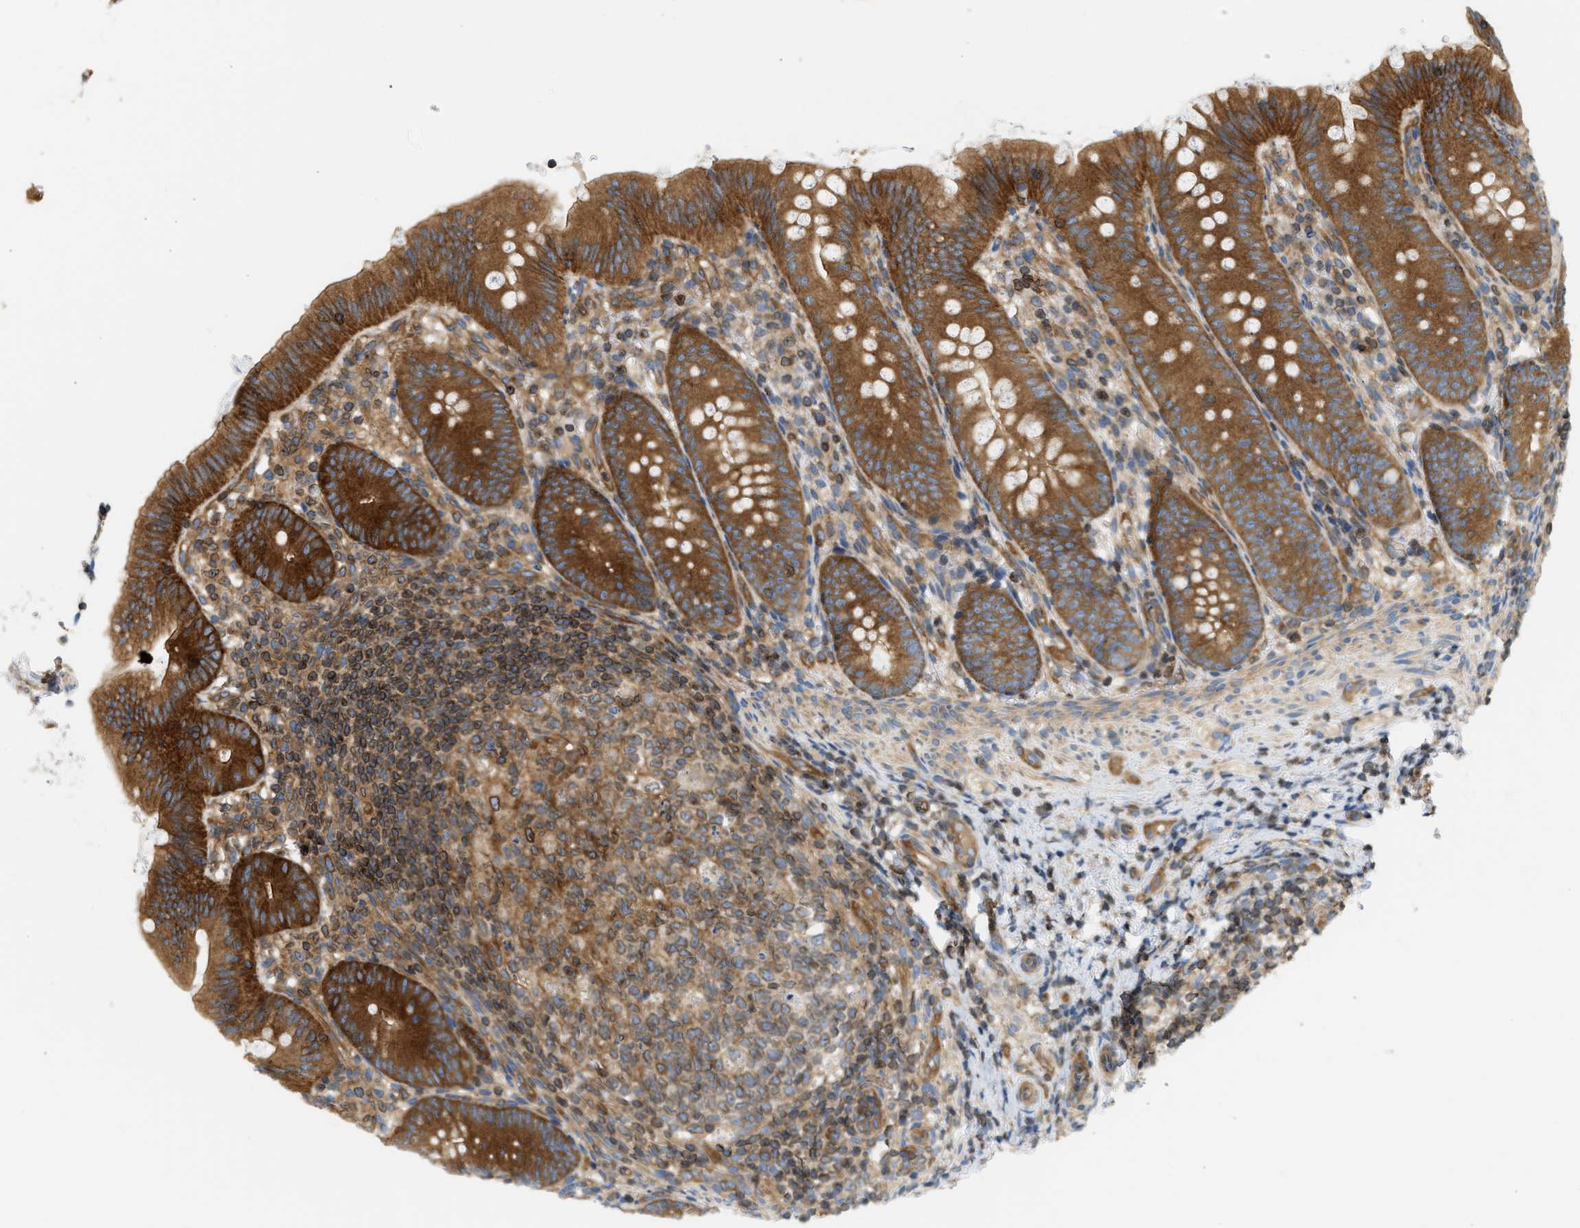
{"staining": {"intensity": "strong", "quantity": ">75%", "location": "cytoplasmic/membranous"}, "tissue": "appendix", "cell_type": "Glandular cells", "image_type": "normal", "snomed": [{"axis": "morphology", "description": "Normal tissue, NOS"}, {"axis": "topography", "description": "Appendix"}], "caption": "Immunohistochemical staining of benign appendix displays strong cytoplasmic/membranous protein staining in about >75% of glandular cells.", "gene": "STRN", "patient": {"sex": "male", "age": 1}}